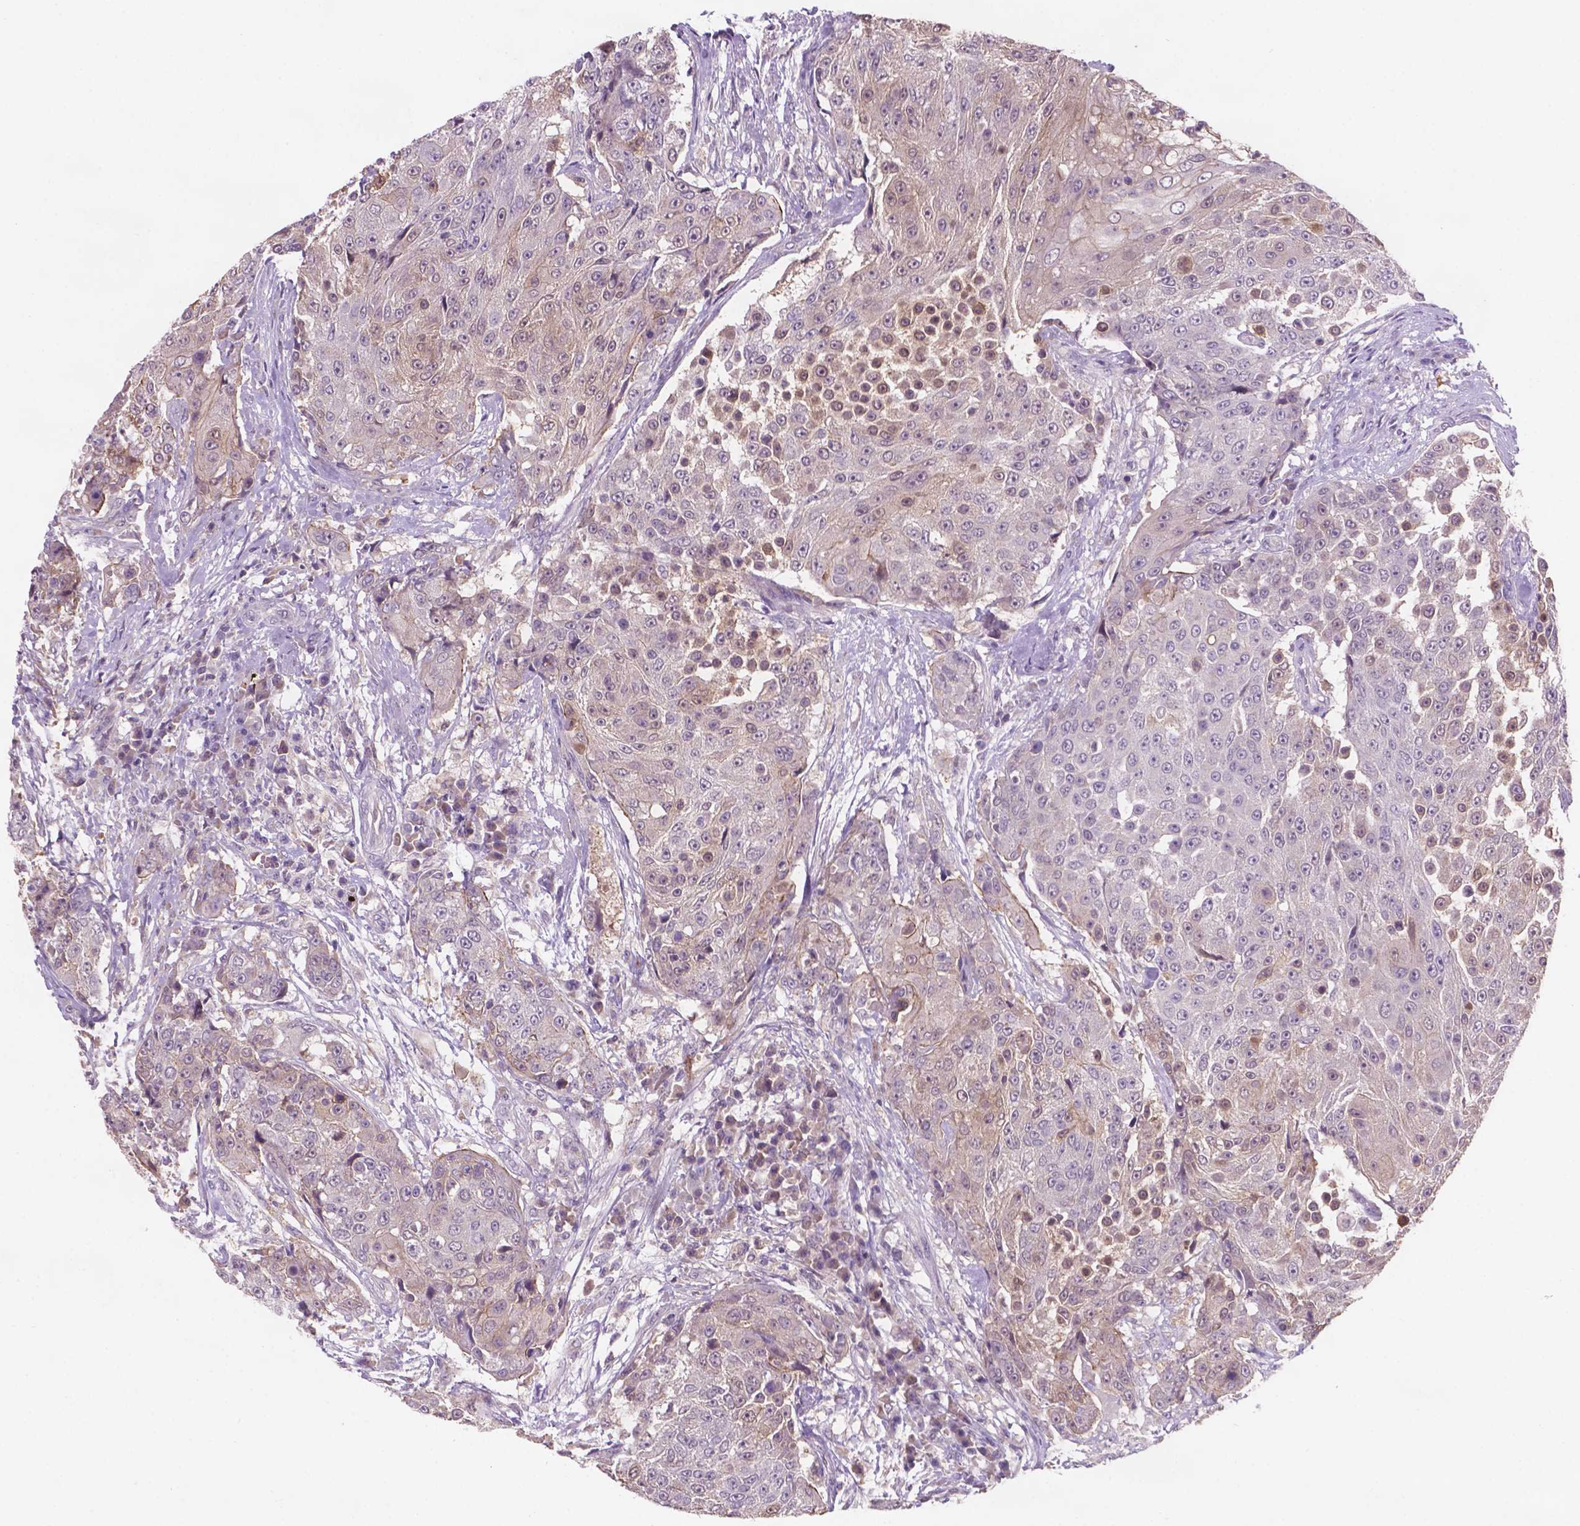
{"staining": {"intensity": "negative", "quantity": "none", "location": "none"}, "tissue": "urothelial cancer", "cell_type": "Tumor cells", "image_type": "cancer", "snomed": [{"axis": "morphology", "description": "Urothelial carcinoma, High grade"}, {"axis": "topography", "description": "Urinary bladder"}], "caption": "An immunohistochemistry histopathology image of urothelial cancer is shown. There is no staining in tumor cells of urothelial cancer.", "gene": "GXYLT2", "patient": {"sex": "female", "age": 63}}